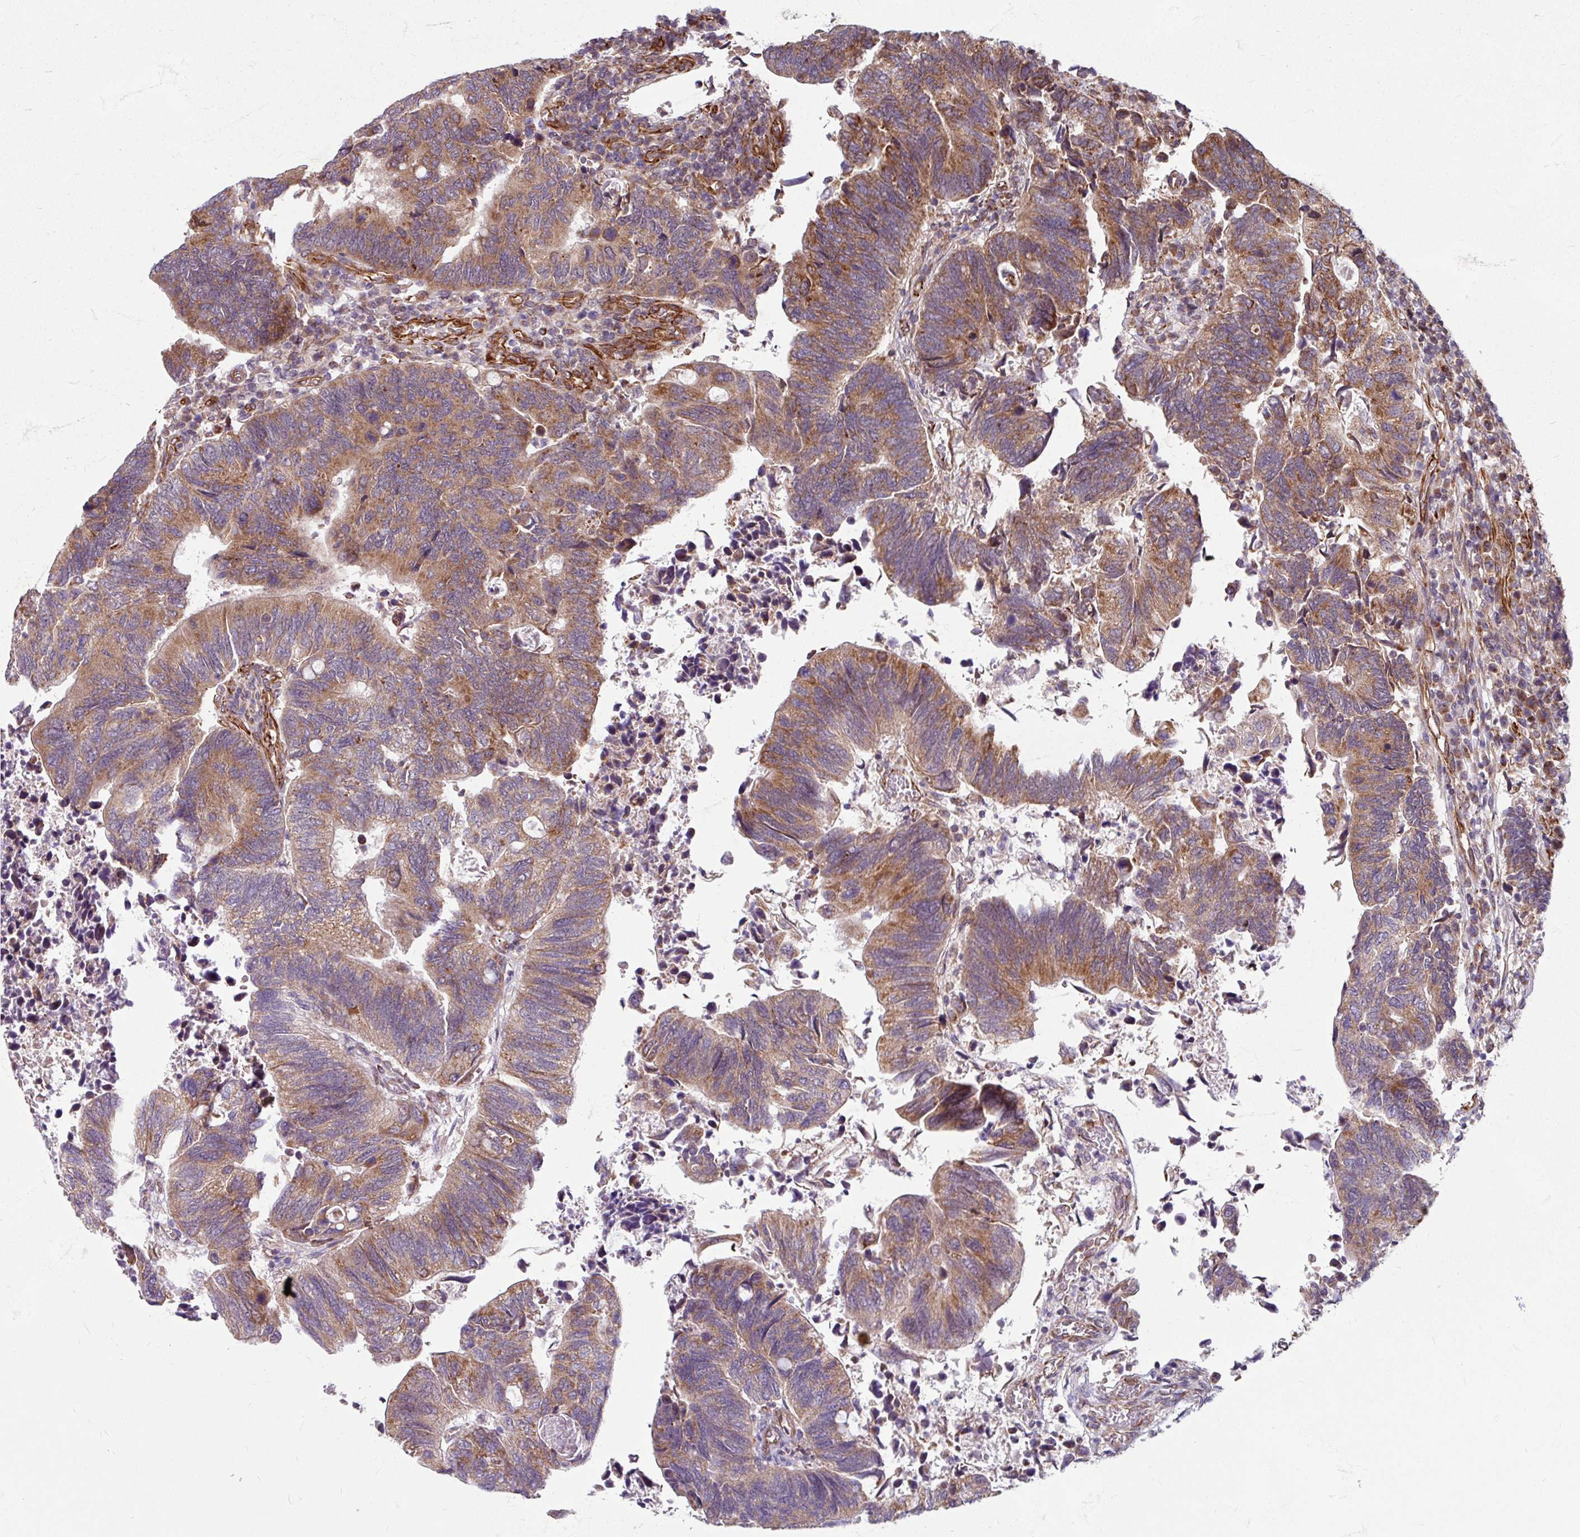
{"staining": {"intensity": "moderate", "quantity": ">75%", "location": "cytoplasmic/membranous"}, "tissue": "colorectal cancer", "cell_type": "Tumor cells", "image_type": "cancer", "snomed": [{"axis": "morphology", "description": "Adenocarcinoma, NOS"}, {"axis": "topography", "description": "Colon"}], "caption": "Protein expression analysis of human adenocarcinoma (colorectal) reveals moderate cytoplasmic/membranous staining in about >75% of tumor cells.", "gene": "DAAM2", "patient": {"sex": "male", "age": 87}}